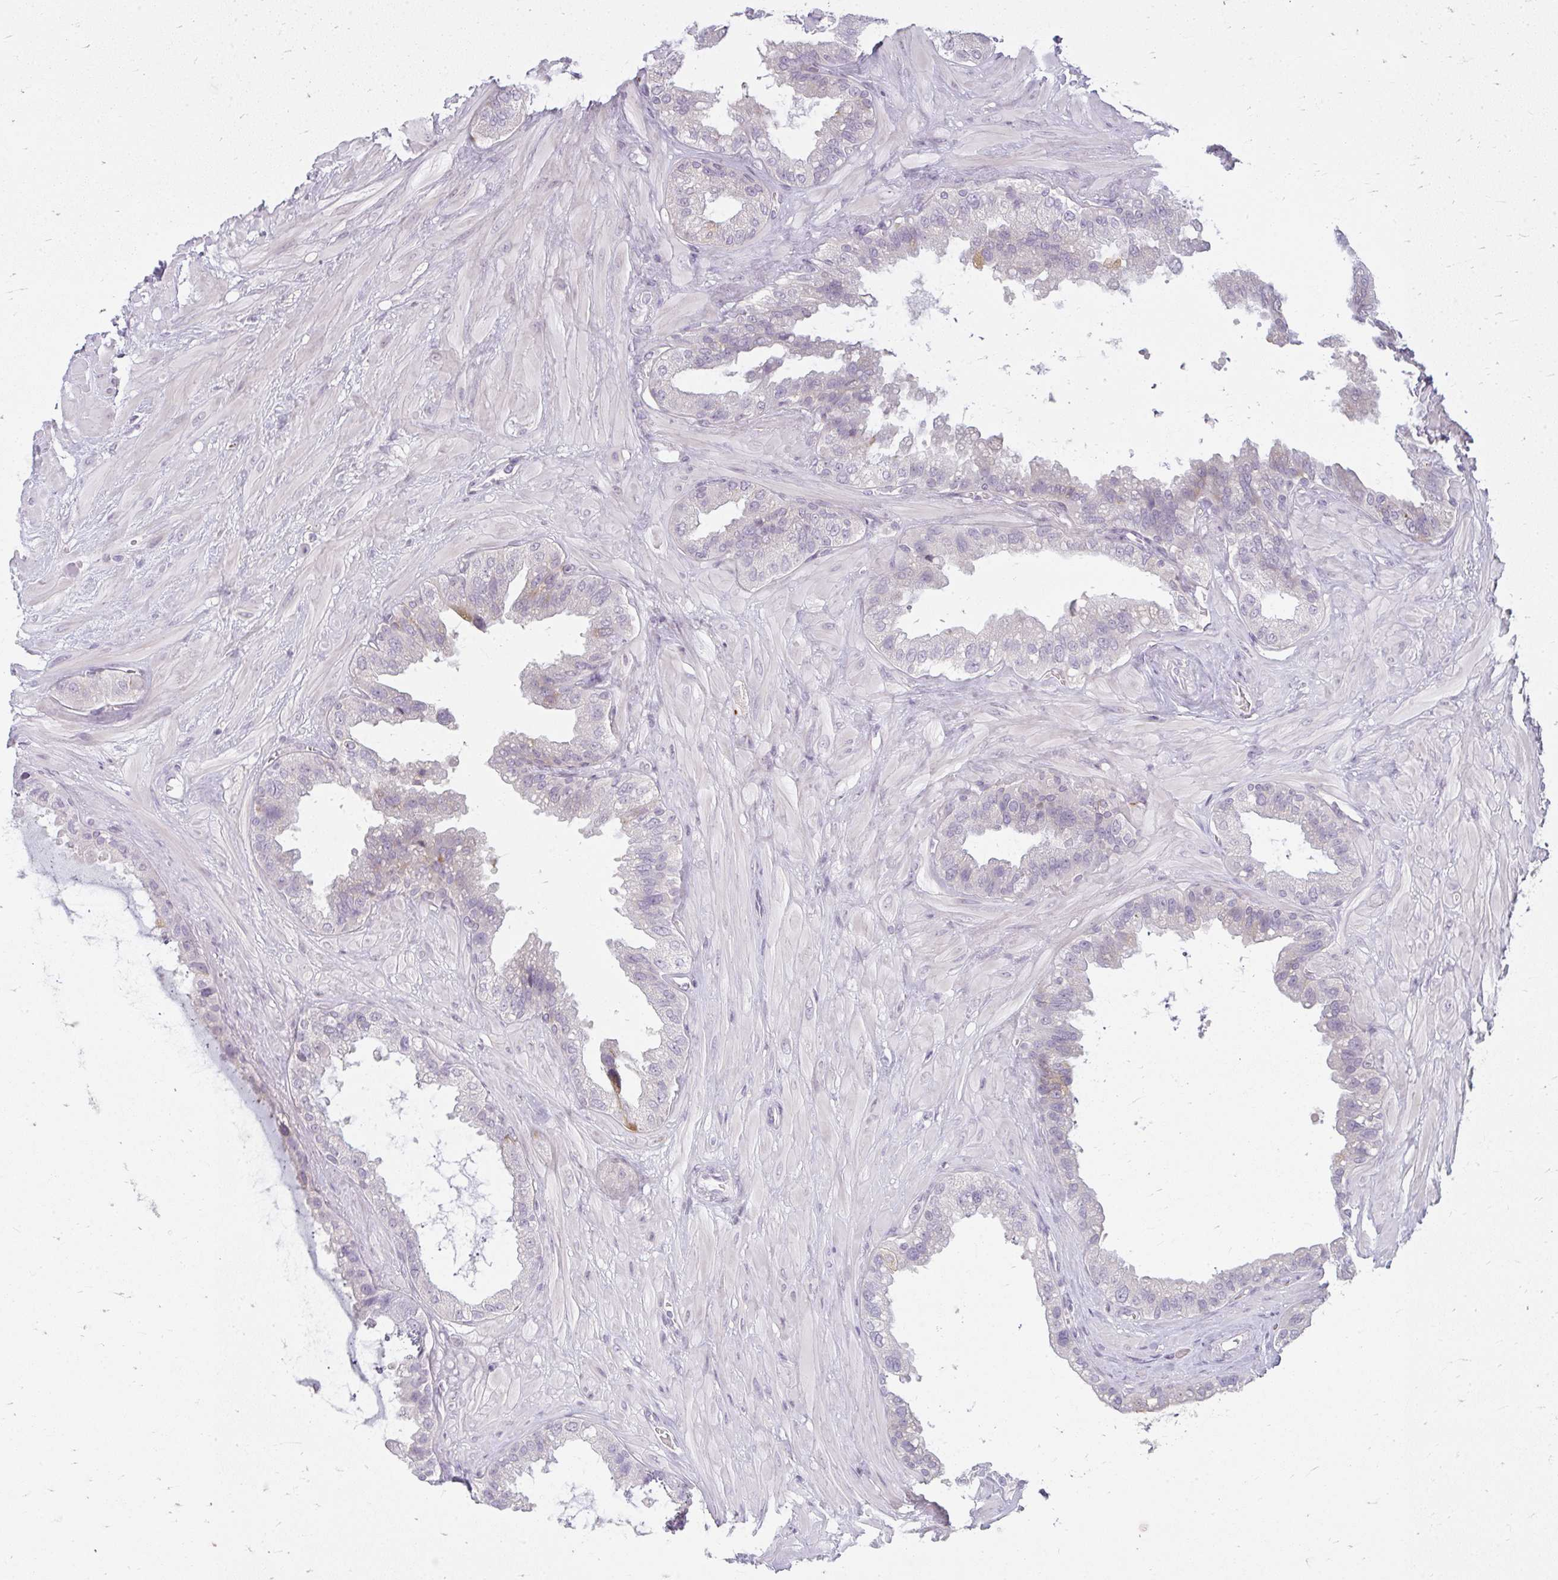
{"staining": {"intensity": "negative", "quantity": "none", "location": "none"}, "tissue": "seminal vesicle", "cell_type": "Glandular cells", "image_type": "normal", "snomed": [{"axis": "morphology", "description": "Normal tissue, NOS"}, {"axis": "topography", "description": "Seminal veicle"}, {"axis": "topography", "description": "Peripheral nerve tissue"}], "caption": "The photomicrograph demonstrates no staining of glandular cells in normal seminal vesicle. (DAB IHC visualized using brightfield microscopy, high magnification).", "gene": "ZFYVE26", "patient": {"sex": "male", "age": 76}}